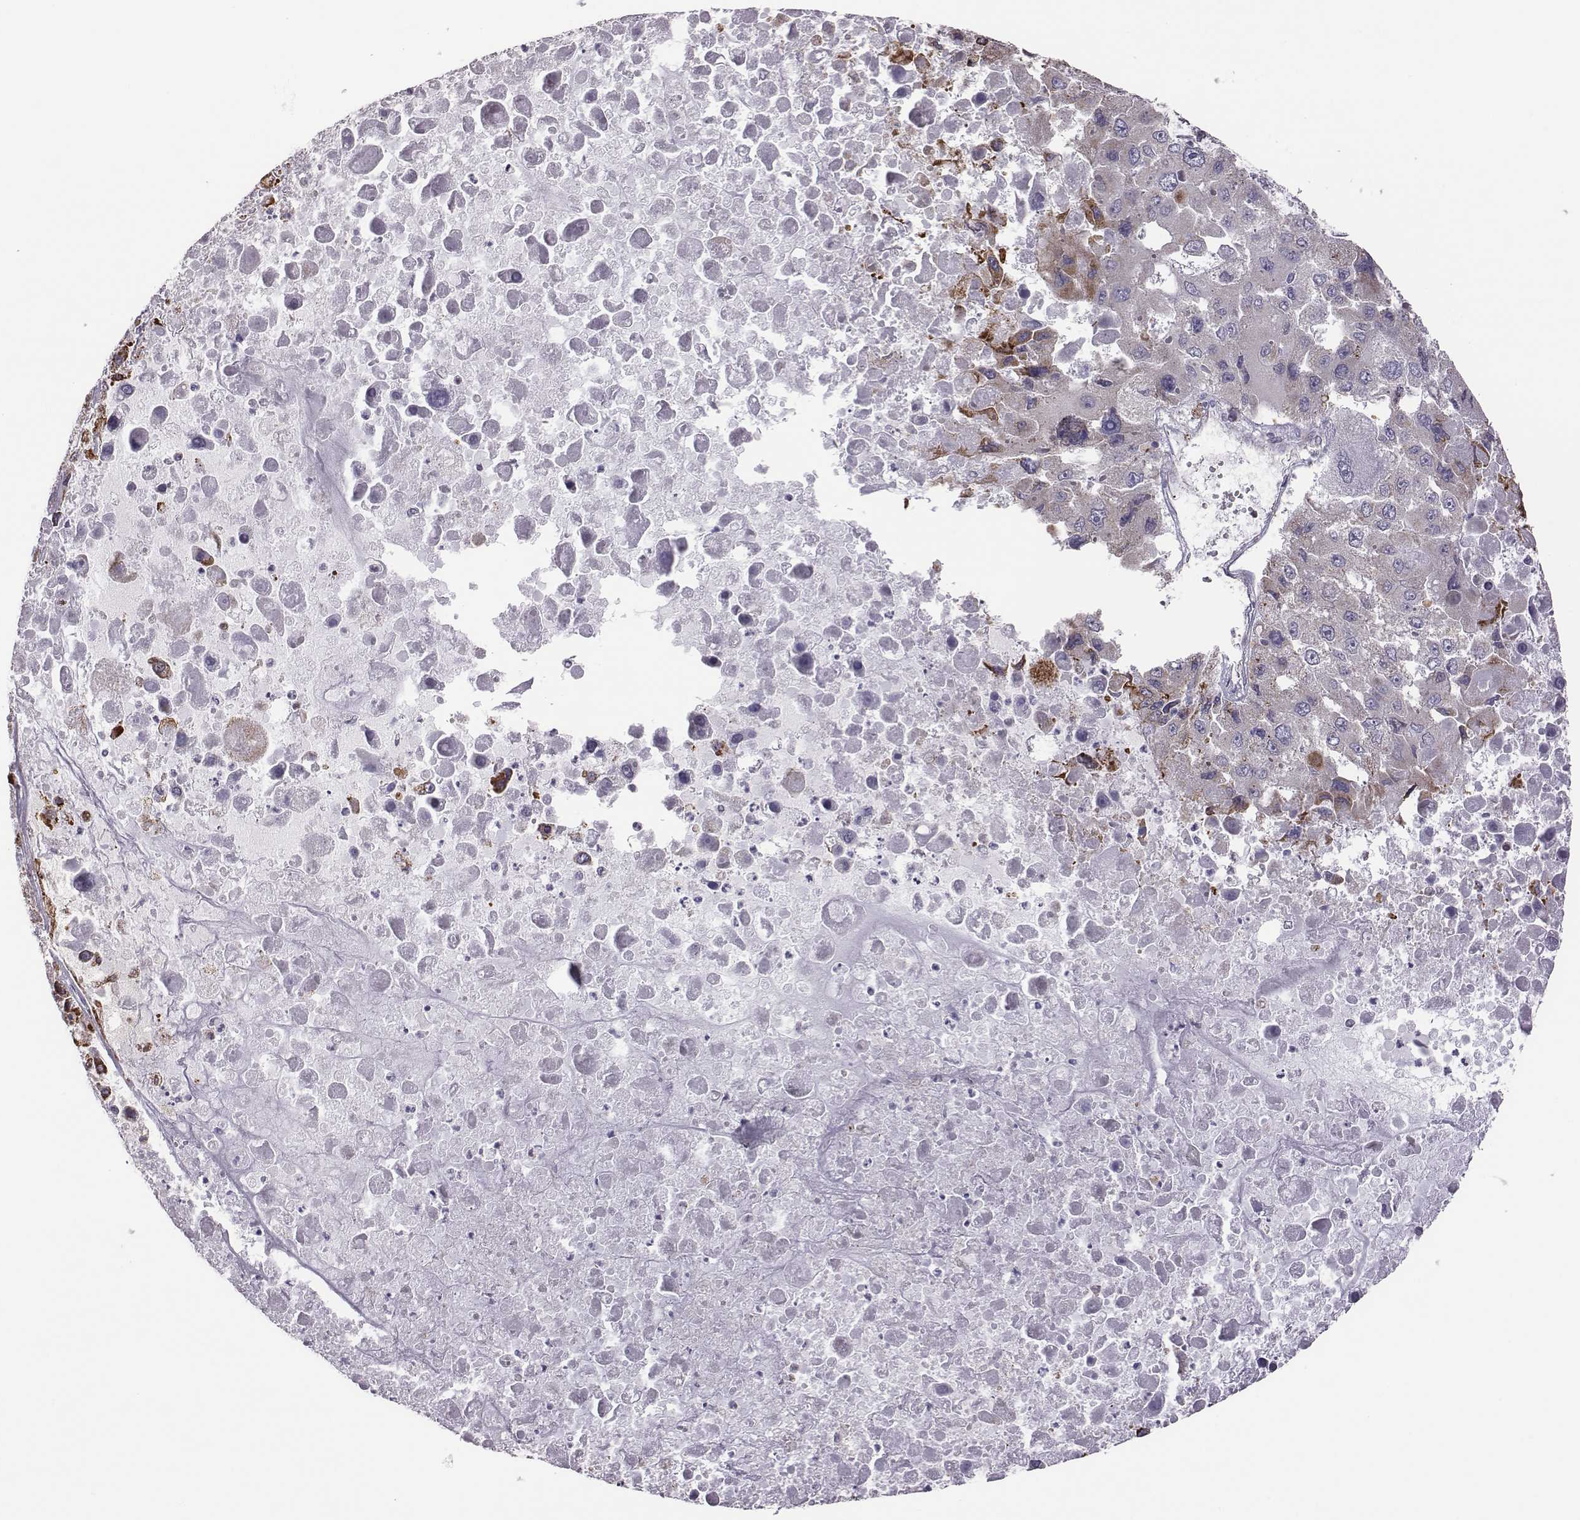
{"staining": {"intensity": "negative", "quantity": "none", "location": "none"}, "tissue": "liver cancer", "cell_type": "Tumor cells", "image_type": "cancer", "snomed": [{"axis": "morphology", "description": "Carcinoma, Hepatocellular, NOS"}, {"axis": "topography", "description": "Liver"}], "caption": "This is an immunohistochemistry (IHC) micrograph of human liver cancer (hepatocellular carcinoma). There is no expression in tumor cells.", "gene": "SELENOI", "patient": {"sex": "female", "age": 41}}